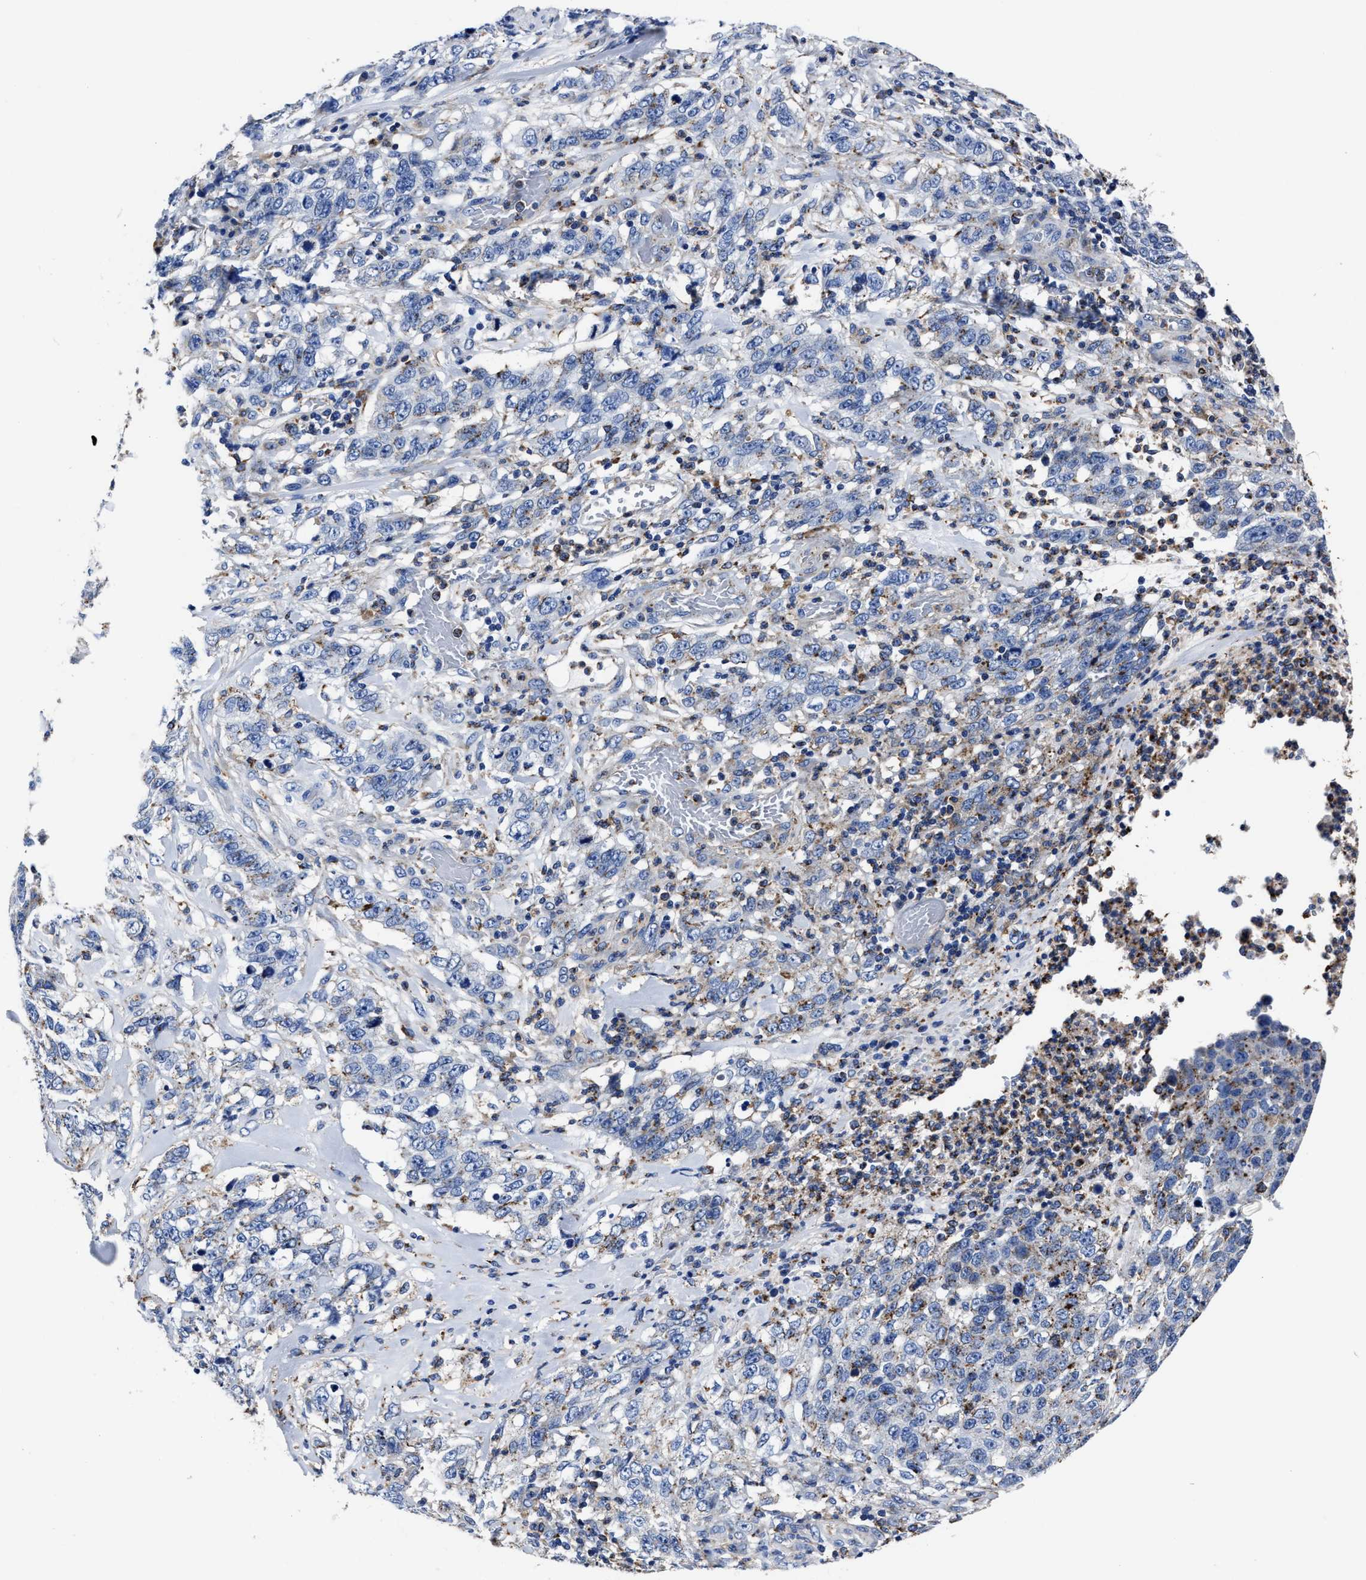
{"staining": {"intensity": "negative", "quantity": "none", "location": "none"}, "tissue": "stomach cancer", "cell_type": "Tumor cells", "image_type": "cancer", "snomed": [{"axis": "morphology", "description": "Adenocarcinoma, NOS"}, {"axis": "topography", "description": "Stomach"}], "caption": "An immunohistochemistry (IHC) histopathology image of stomach adenocarcinoma is shown. There is no staining in tumor cells of stomach adenocarcinoma.", "gene": "LAMTOR4", "patient": {"sex": "male", "age": 48}}